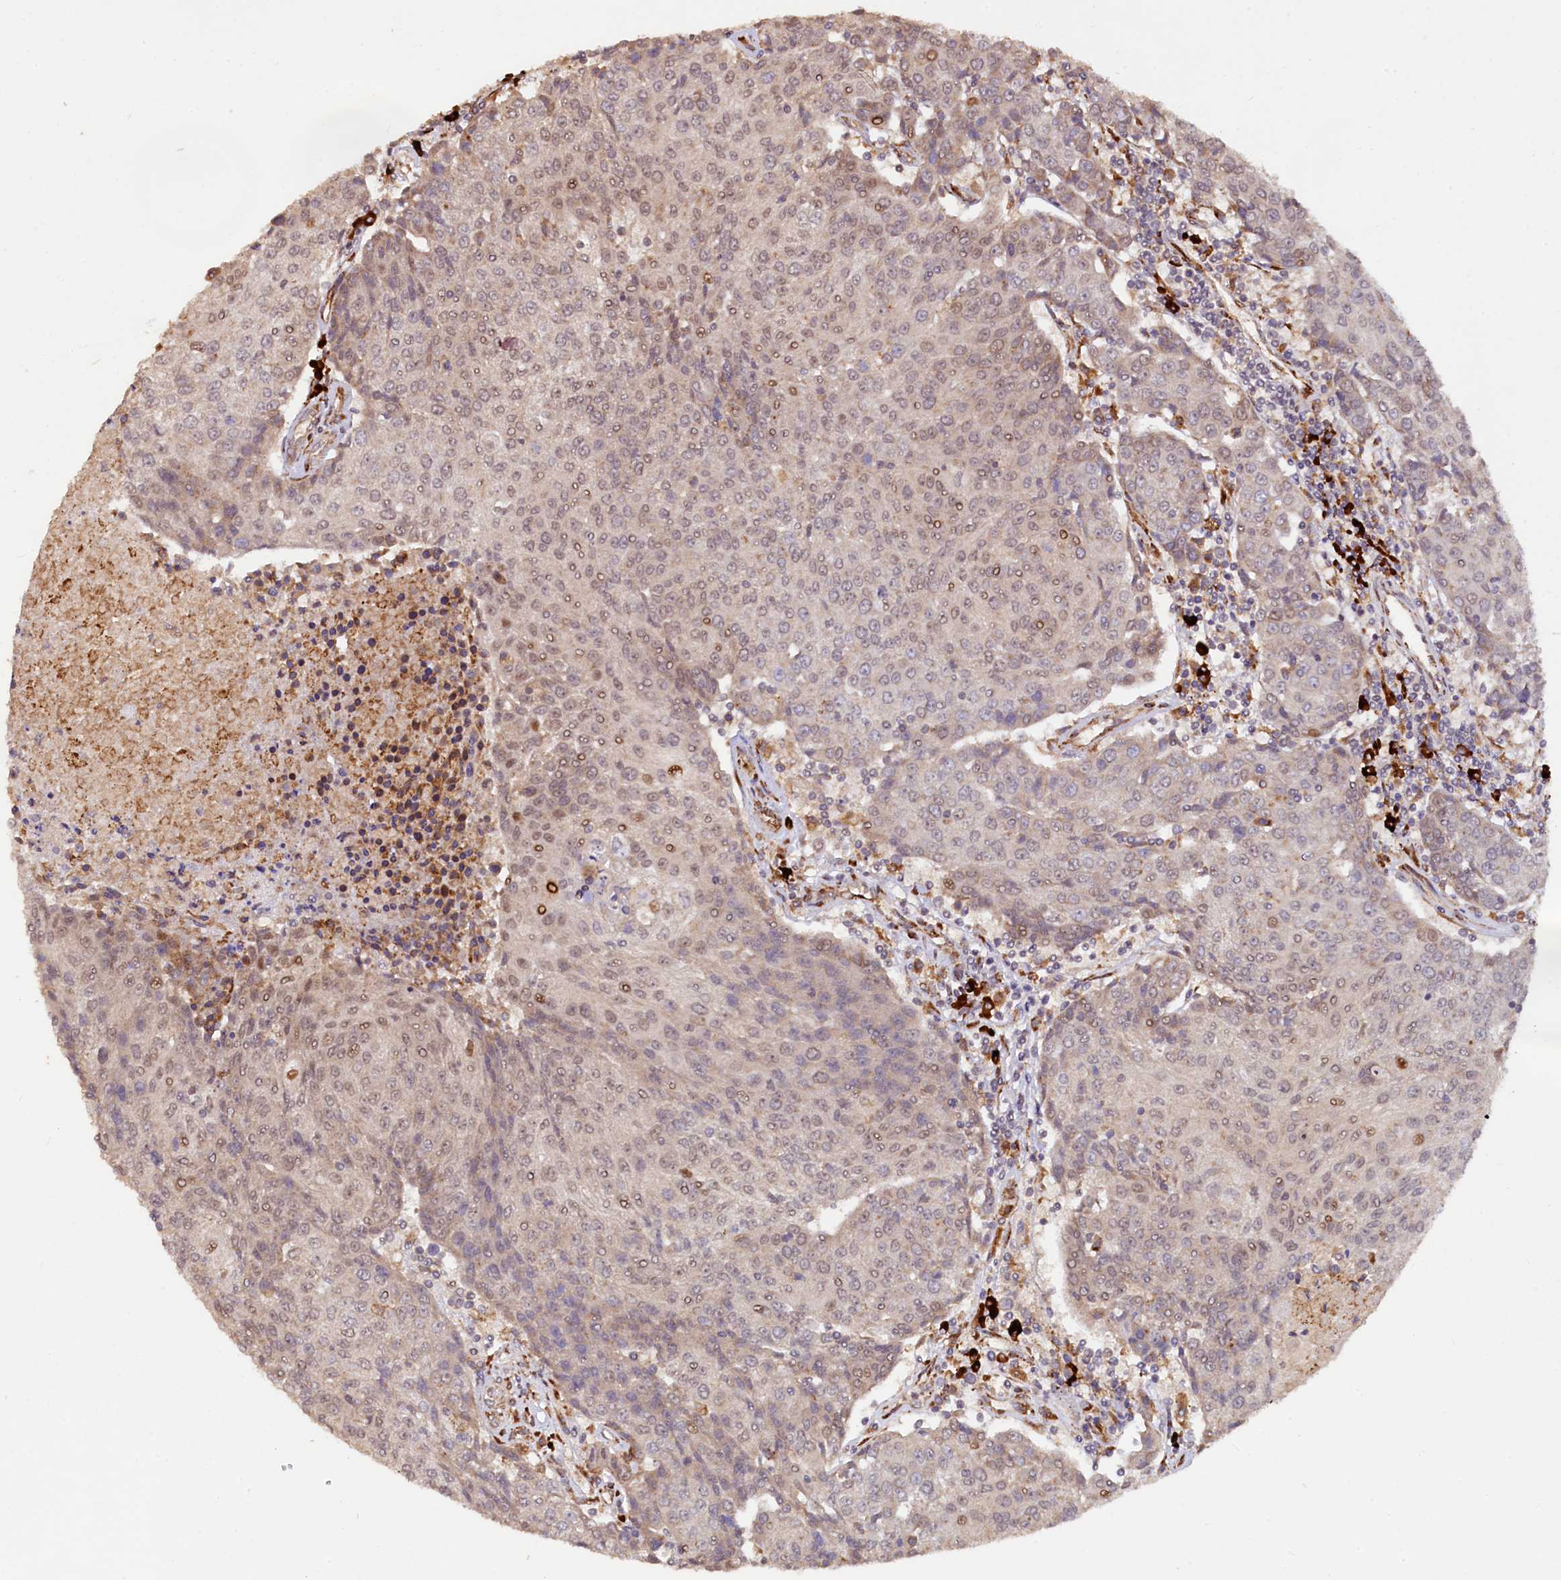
{"staining": {"intensity": "weak", "quantity": "25%-75%", "location": "nuclear"}, "tissue": "urothelial cancer", "cell_type": "Tumor cells", "image_type": "cancer", "snomed": [{"axis": "morphology", "description": "Urothelial carcinoma, High grade"}, {"axis": "topography", "description": "Urinary bladder"}], "caption": "Urothelial carcinoma (high-grade) stained with a brown dye exhibits weak nuclear positive expression in about 25%-75% of tumor cells.", "gene": "C5orf15", "patient": {"sex": "female", "age": 85}}